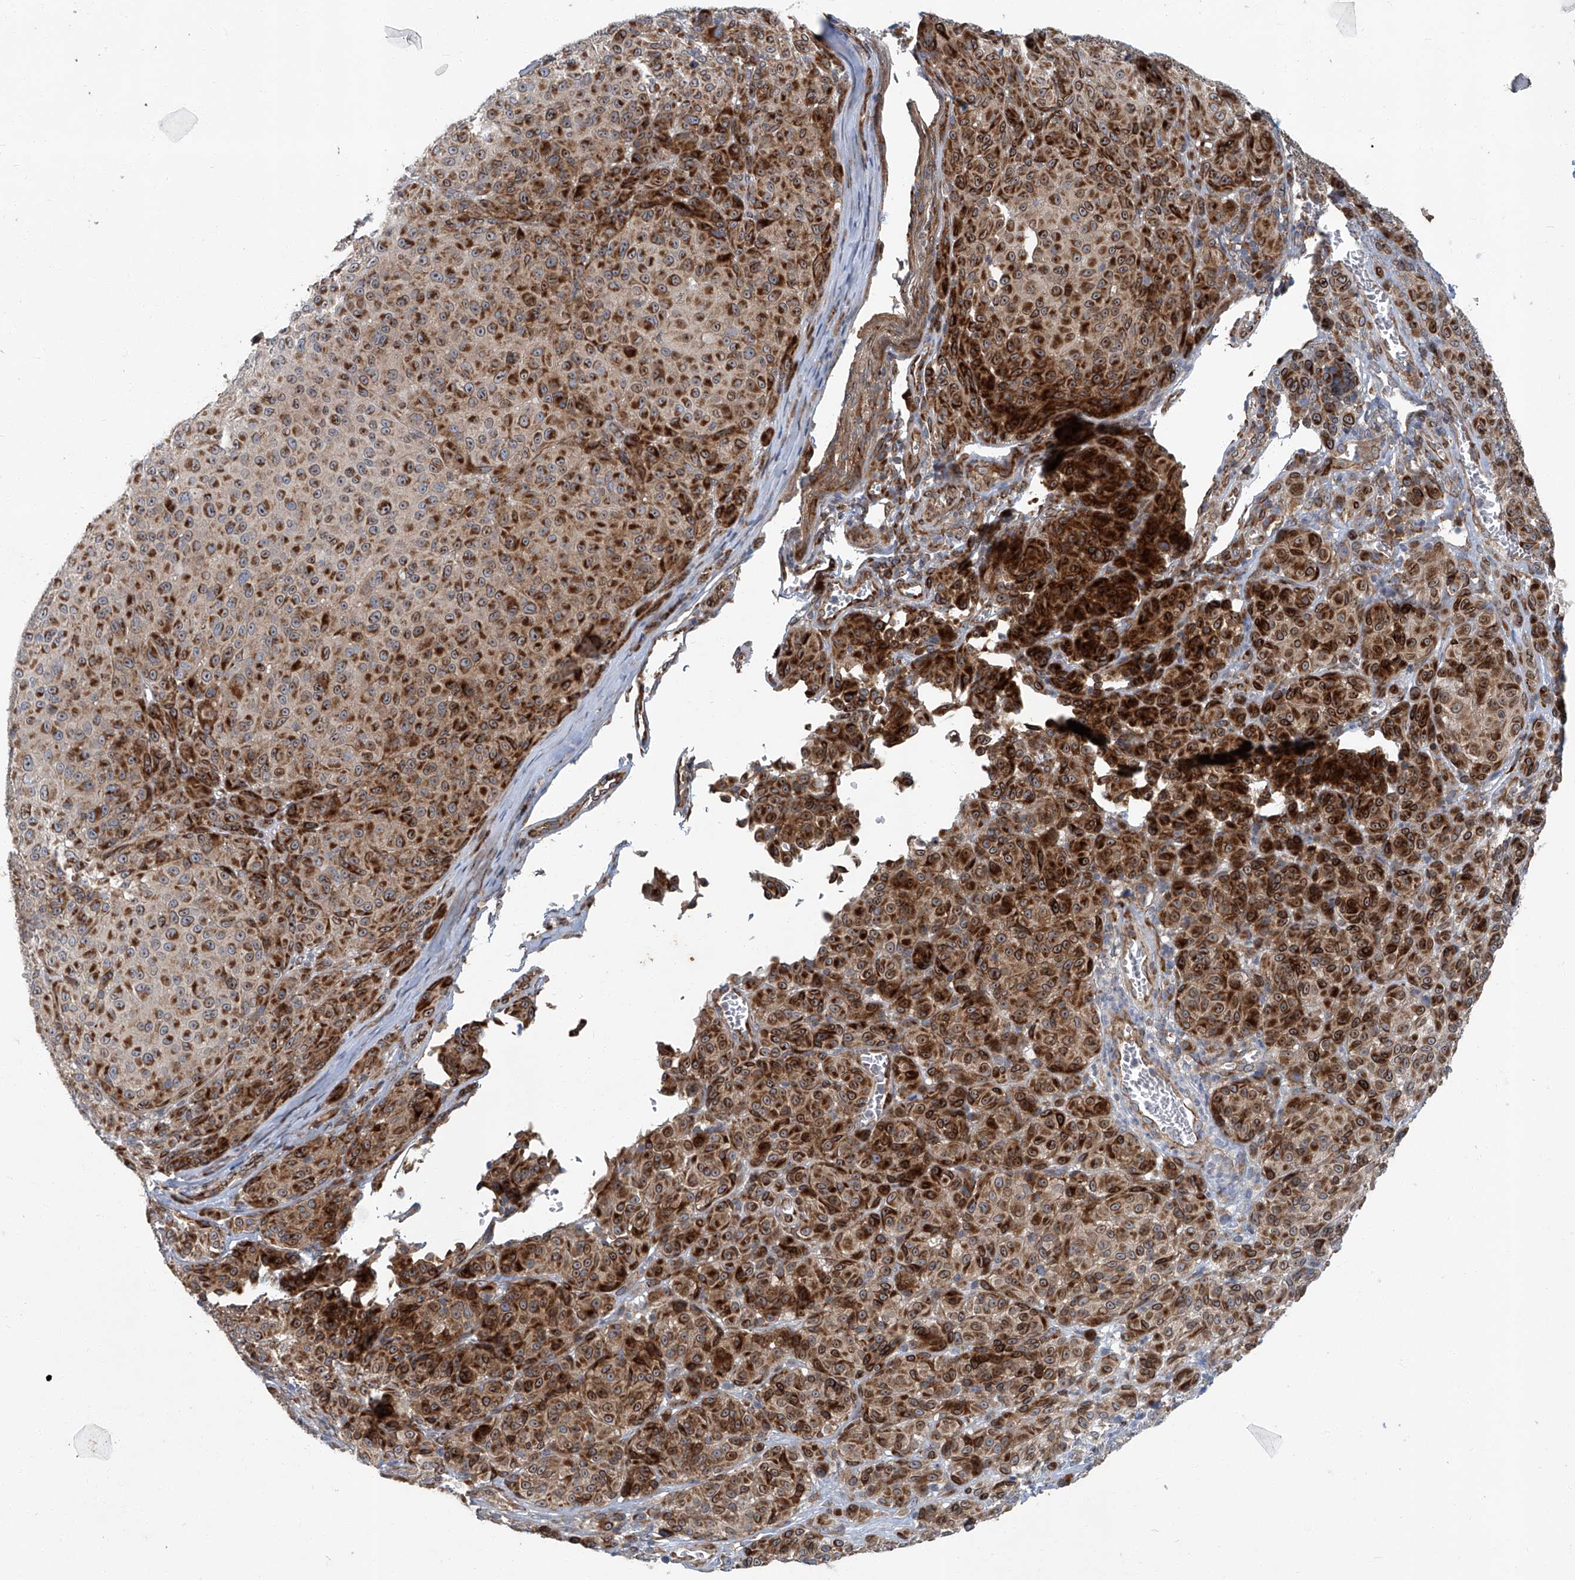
{"staining": {"intensity": "strong", "quantity": "25%-75%", "location": "cytoplasmic/membranous"}, "tissue": "melanoma", "cell_type": "Tumor cells", "image_type": "cancer", "snomed": [{"axis": "morphology", "description": "Malignant melanoma, NOS"}, {"axis": "topography", "description": "Skin"}], "caption": "Strong cytoplasmic/membranous protein positivity is seen in about 25%-75% of tumor cells in malignant melanoma.", "gene": "GPR132", "patient": {"sex": "male", "age": 73}}